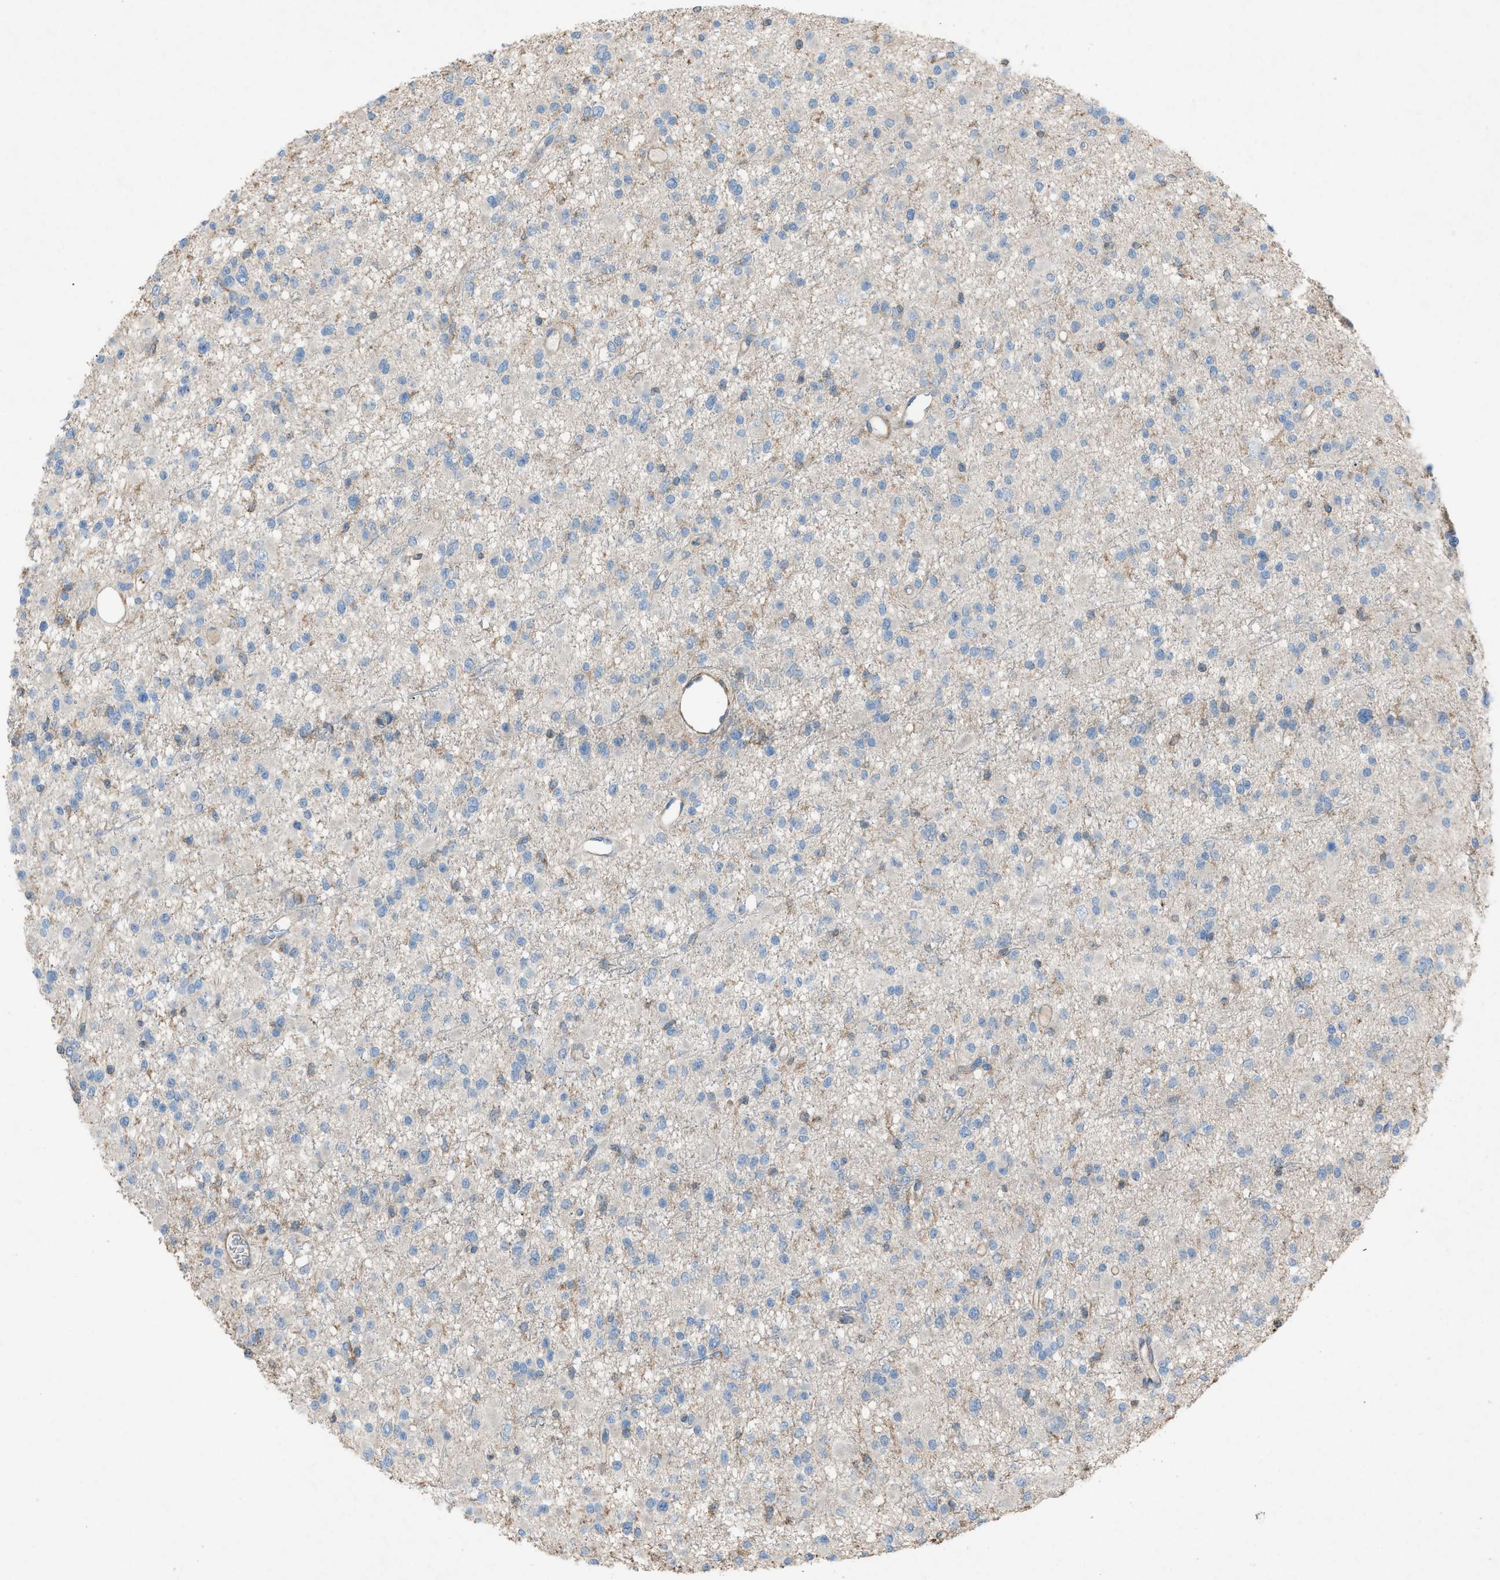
{"staining": {"intensity": "negative", "quantity": "none", "location": "none"}, "tissue": "glioma", "cell_type": "Tumor cells", "image_type": "cancer", "snomed": [{"axis": "morphology", "description": "Glioma, malignant, Low grade"}, {"axis": "topography", "description": "Brain"}], "caption": "Tumor cells show no significant protein expression in glioma. (Brightfield microscopy of DAB (3,3'-diaminobenzidine) immunohistochemistry at high magnification).", "gene": "NCK2", "patient": {"sex": "female", "age": 22}}